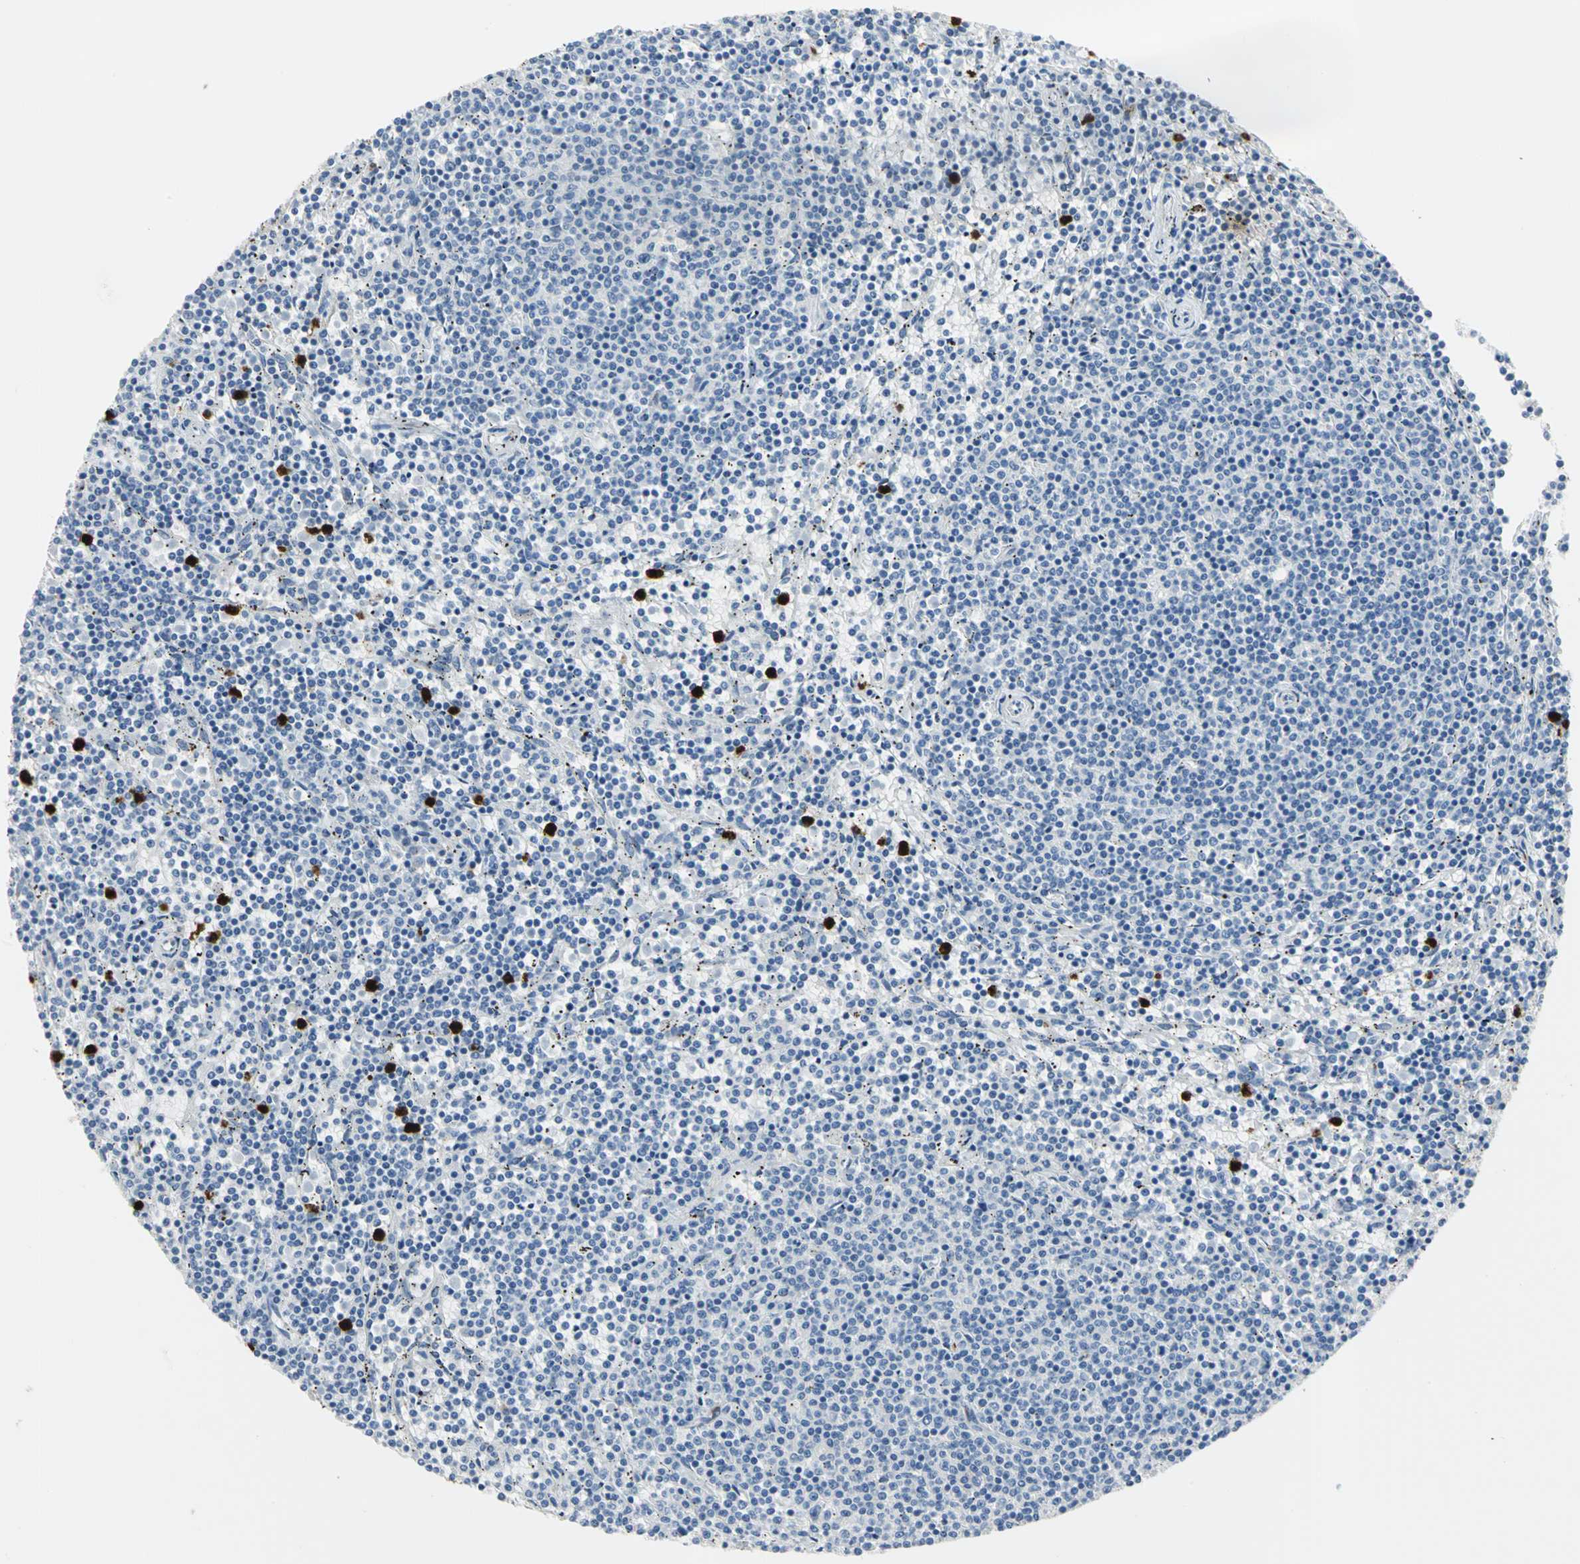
{"staining": {"intensity": "negative", "quantity": "none", "location": "none"}, "tissue": "lymphoma", "cell_type": "Tumor cells", "image_type": "cancer", "snomed": [{"axis": "morphology", "description": "Malignant lymphoma, non-Hodgkin's type, Low grade"}, {"axis": "topography", "description": "Spleen"}], "caption": "Immunohistochemistry micrograph of neoplastic tissue: human low-grade malignant lymphoma, non-Hodgkin's type stained with DAB displays no significant protein expression in tumor cells. (Brightfield microscopy of DAB immunohistochemistry (IHC) at high magnification).", "gene": "ALOX15", "patient": {"sex": "female", "age": 50}}